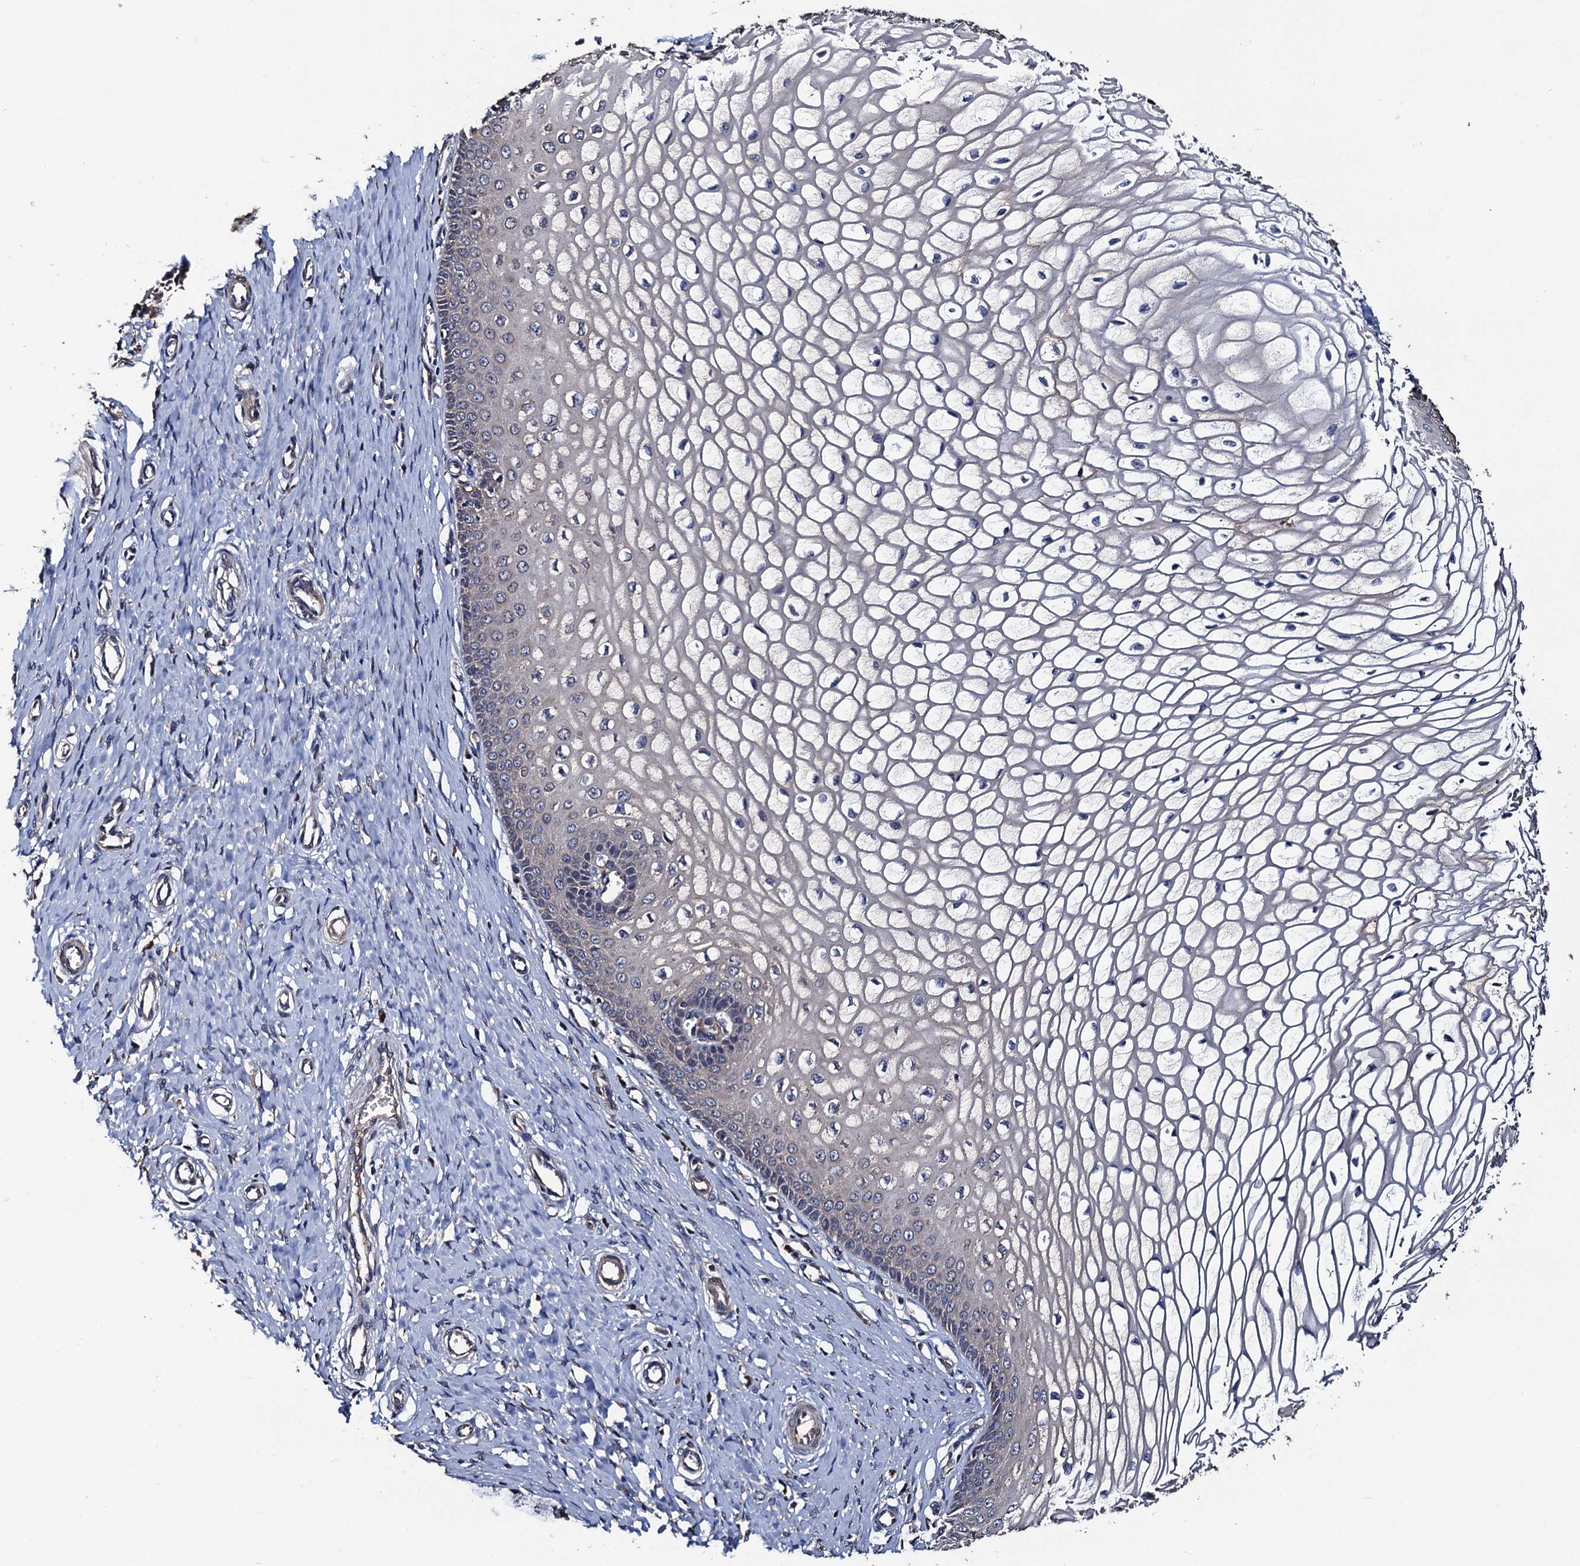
{"staining": {"intensity": "weak", "quantity": "<25%", "location": "cytoplasmic/membranous"}, "tissue": "cervix", "cell_type": "Glandular cells", "image_type": "normal", "snomed": [{"axis": "morphology", "description": "Normal tissue, NOS"}, {"axis": "topography", "description": "Cervix"}], "caption": "The photomicrograph shows no significant expression in glandular cells of cervix.", "gene": "RGS11", "patient": {"sex": "female", "age": 55}}